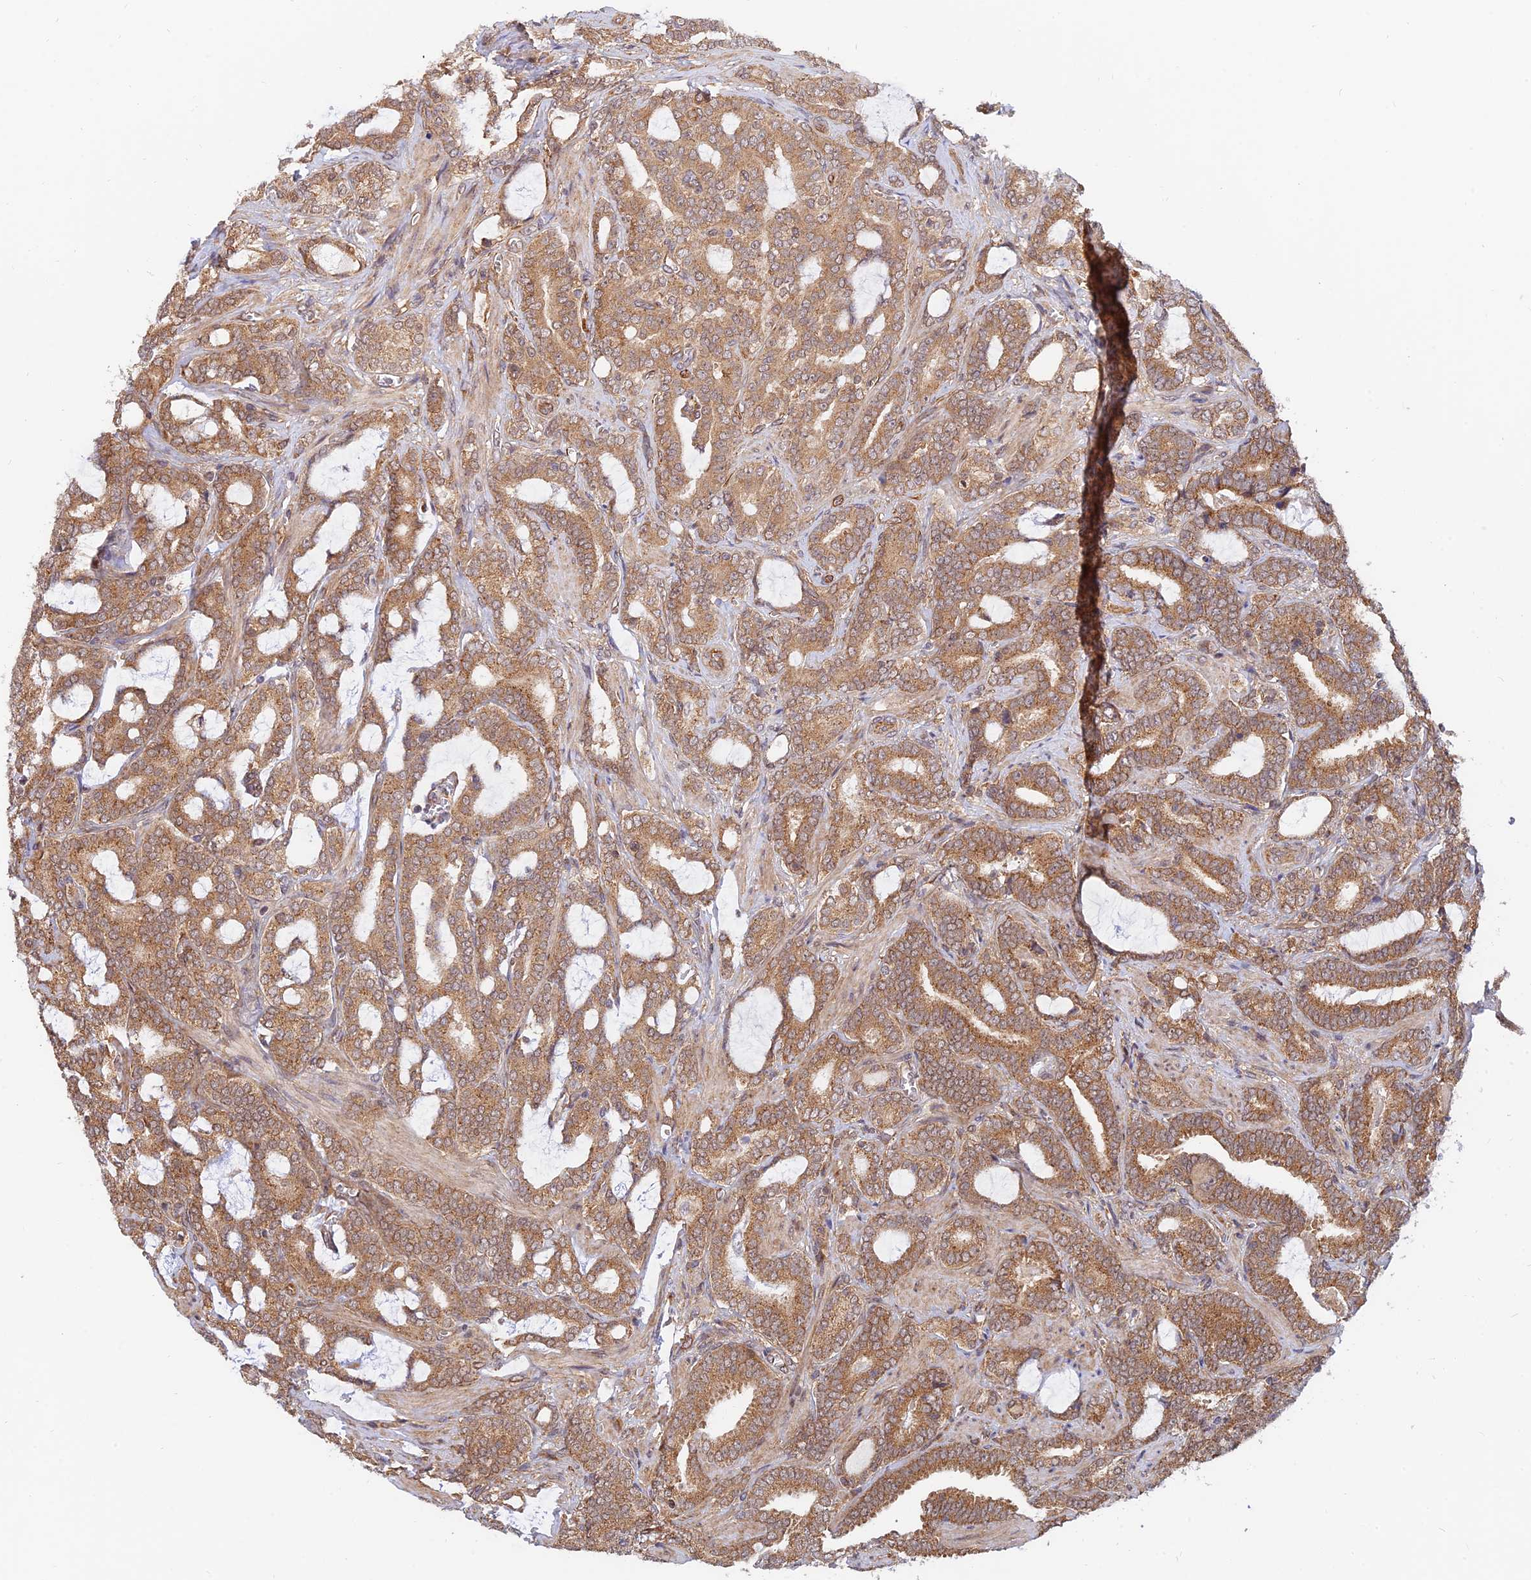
{"staining": {"intensity": "moderate", "quantity": ">75%", "location": "cytoplasmic/membranous"}, "tissue": "prostate cancer", "cell_type": "Tumor cells", "image_type": "cancer", "snomed": [{"axis": "morphology", "description": "Adenocarcinoma, High grade"}, {"axis": "topography", "description": "Prostate and seminal vesicle, NOS"}], "caption": "Prostate cancer stained with immunohistochemistry demonstrates moderate cytoplasmic/membranous expression in about >75% of tumor cells.", "gene": "WDR41", "patient": {"sex": "male", "age": 67}}